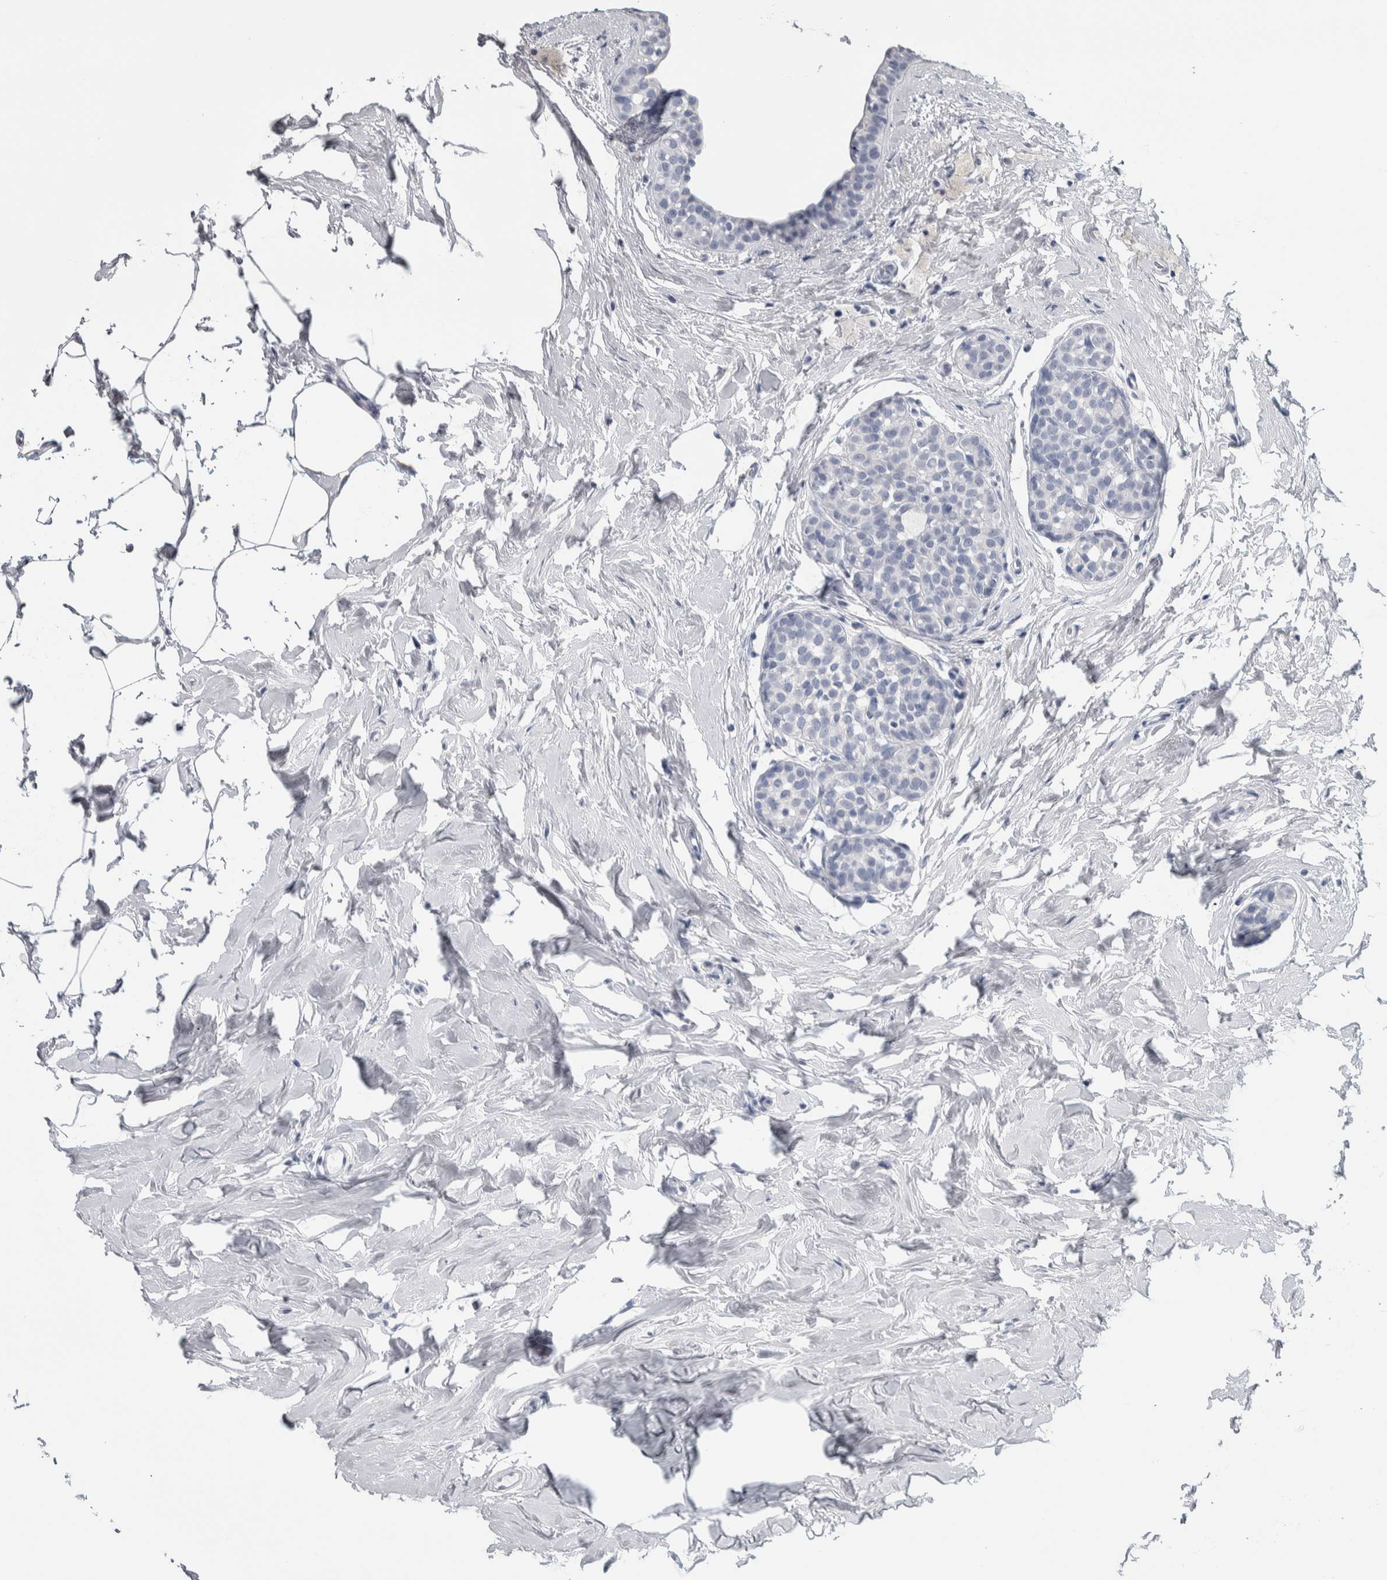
{"staining": {"intensity": "negative", "quantity": "none", "location": "none"}, "tissue": "breast cancer", "cell_type": "Tumor cells", "image_type": "cancer", "snomed": [{"axis": "morphology", "description": "Duct carcinoma"}, {"axis": "topography", "description": "Breast"}], "caption": "Histopathology image shows no protein positivity in tumor cells of breast cancer (intraductal carcinoma) tissue. The staining is performed using DAB brown chromogen with nuclei counter-stained in using hematoxylin.", "gene": "CDH17", "patient": {"sex": "female", "age": 55}}